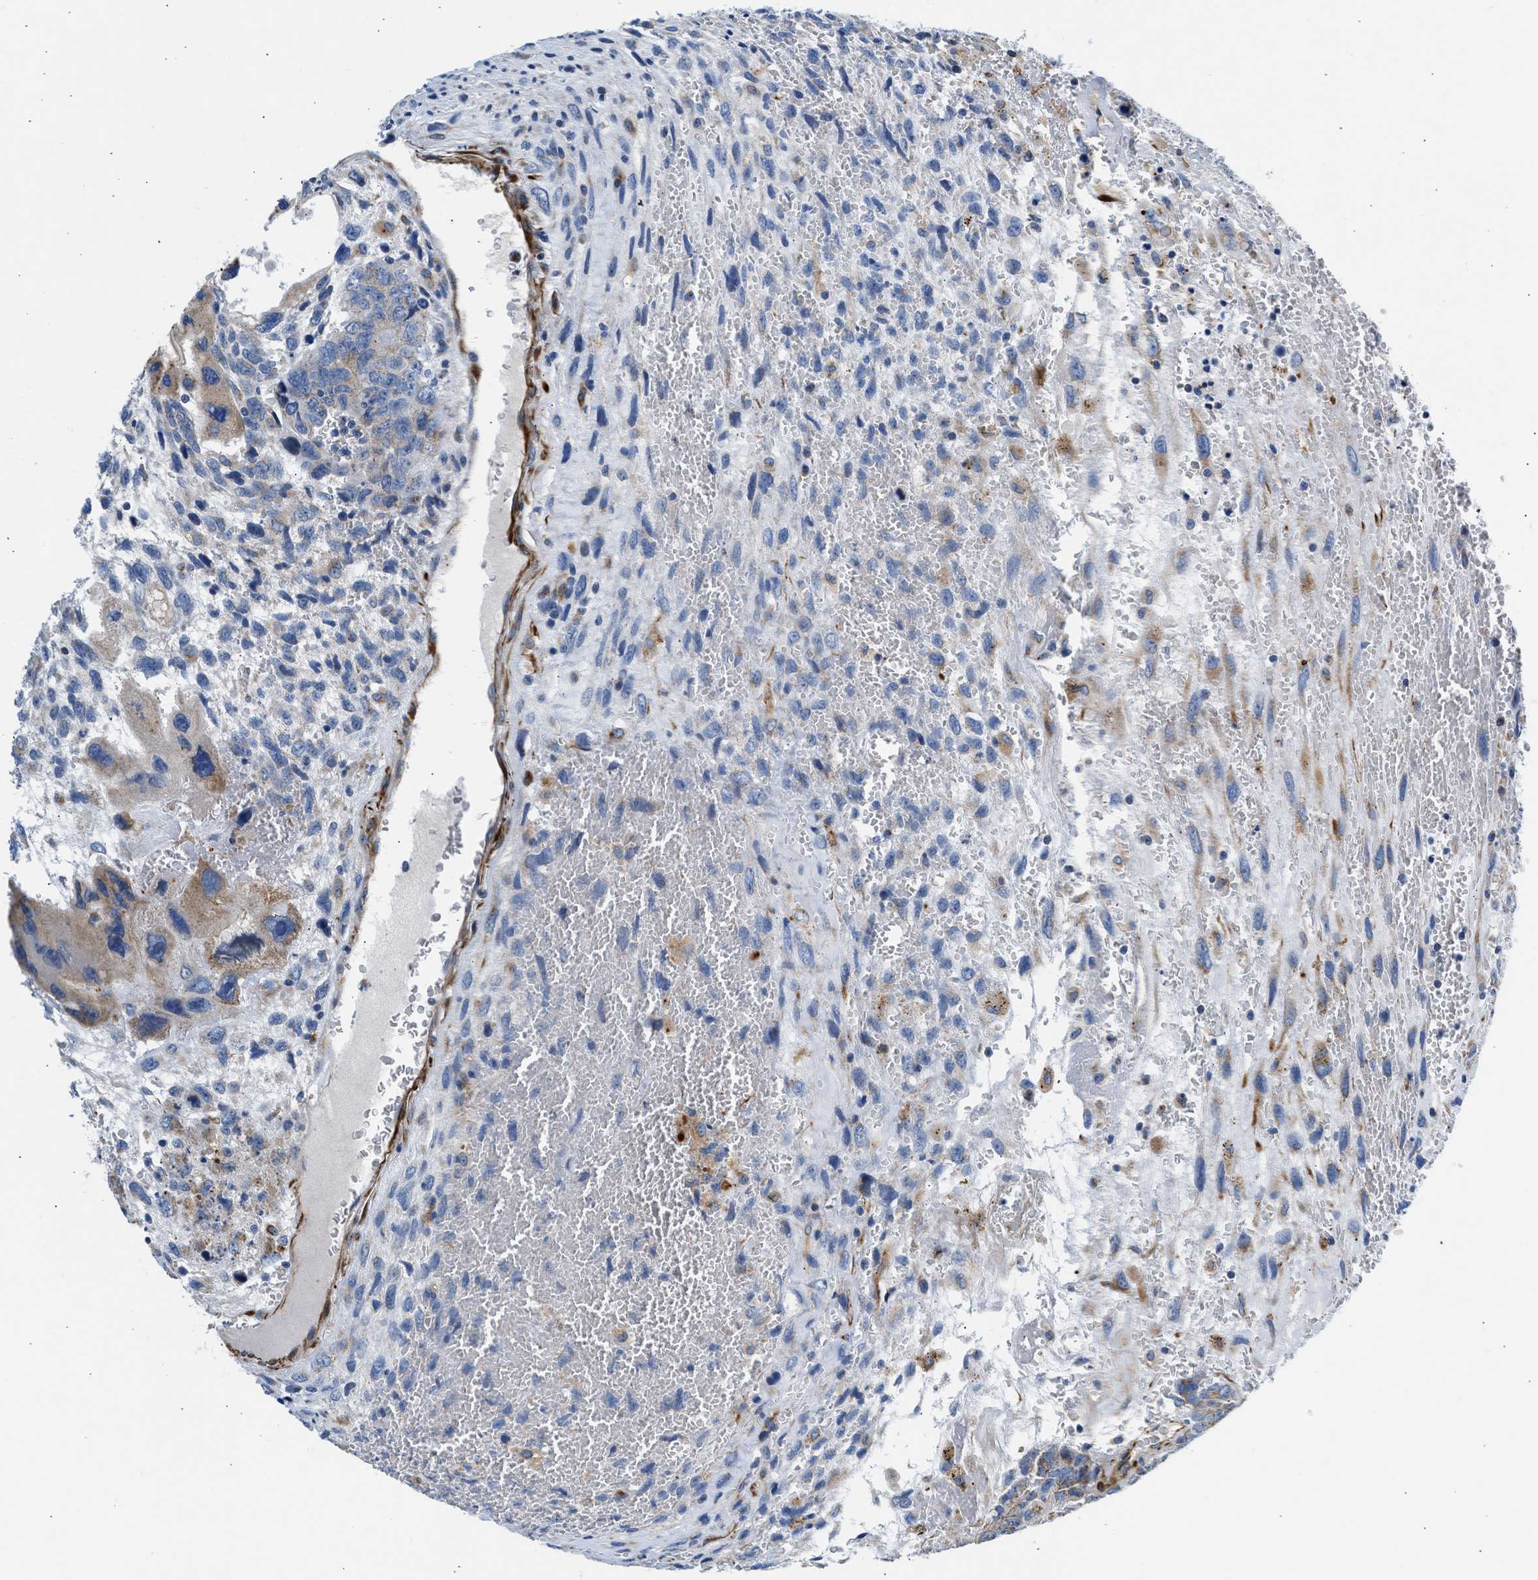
{"staining": {"intensity": "moderate", "quantity": "<25%", "location": "cytoplasmic/membranous"}, "tissue": "testis cancer", "cell_type": "Tumor cells", "image_type": "cancer", "snomed": [{"axis": "morphology", "description": "Carcinoma, Embryonal, NOS"}, {"axis": "topography", "description": "Testis"}], "caption": "Testis embryonal carcinoma tissue shows moderate cytoplasmic/membranous expression in about <25% of tumor cells", "gene": "ULK4", "patient": {"sex": "male", "age": 28}}